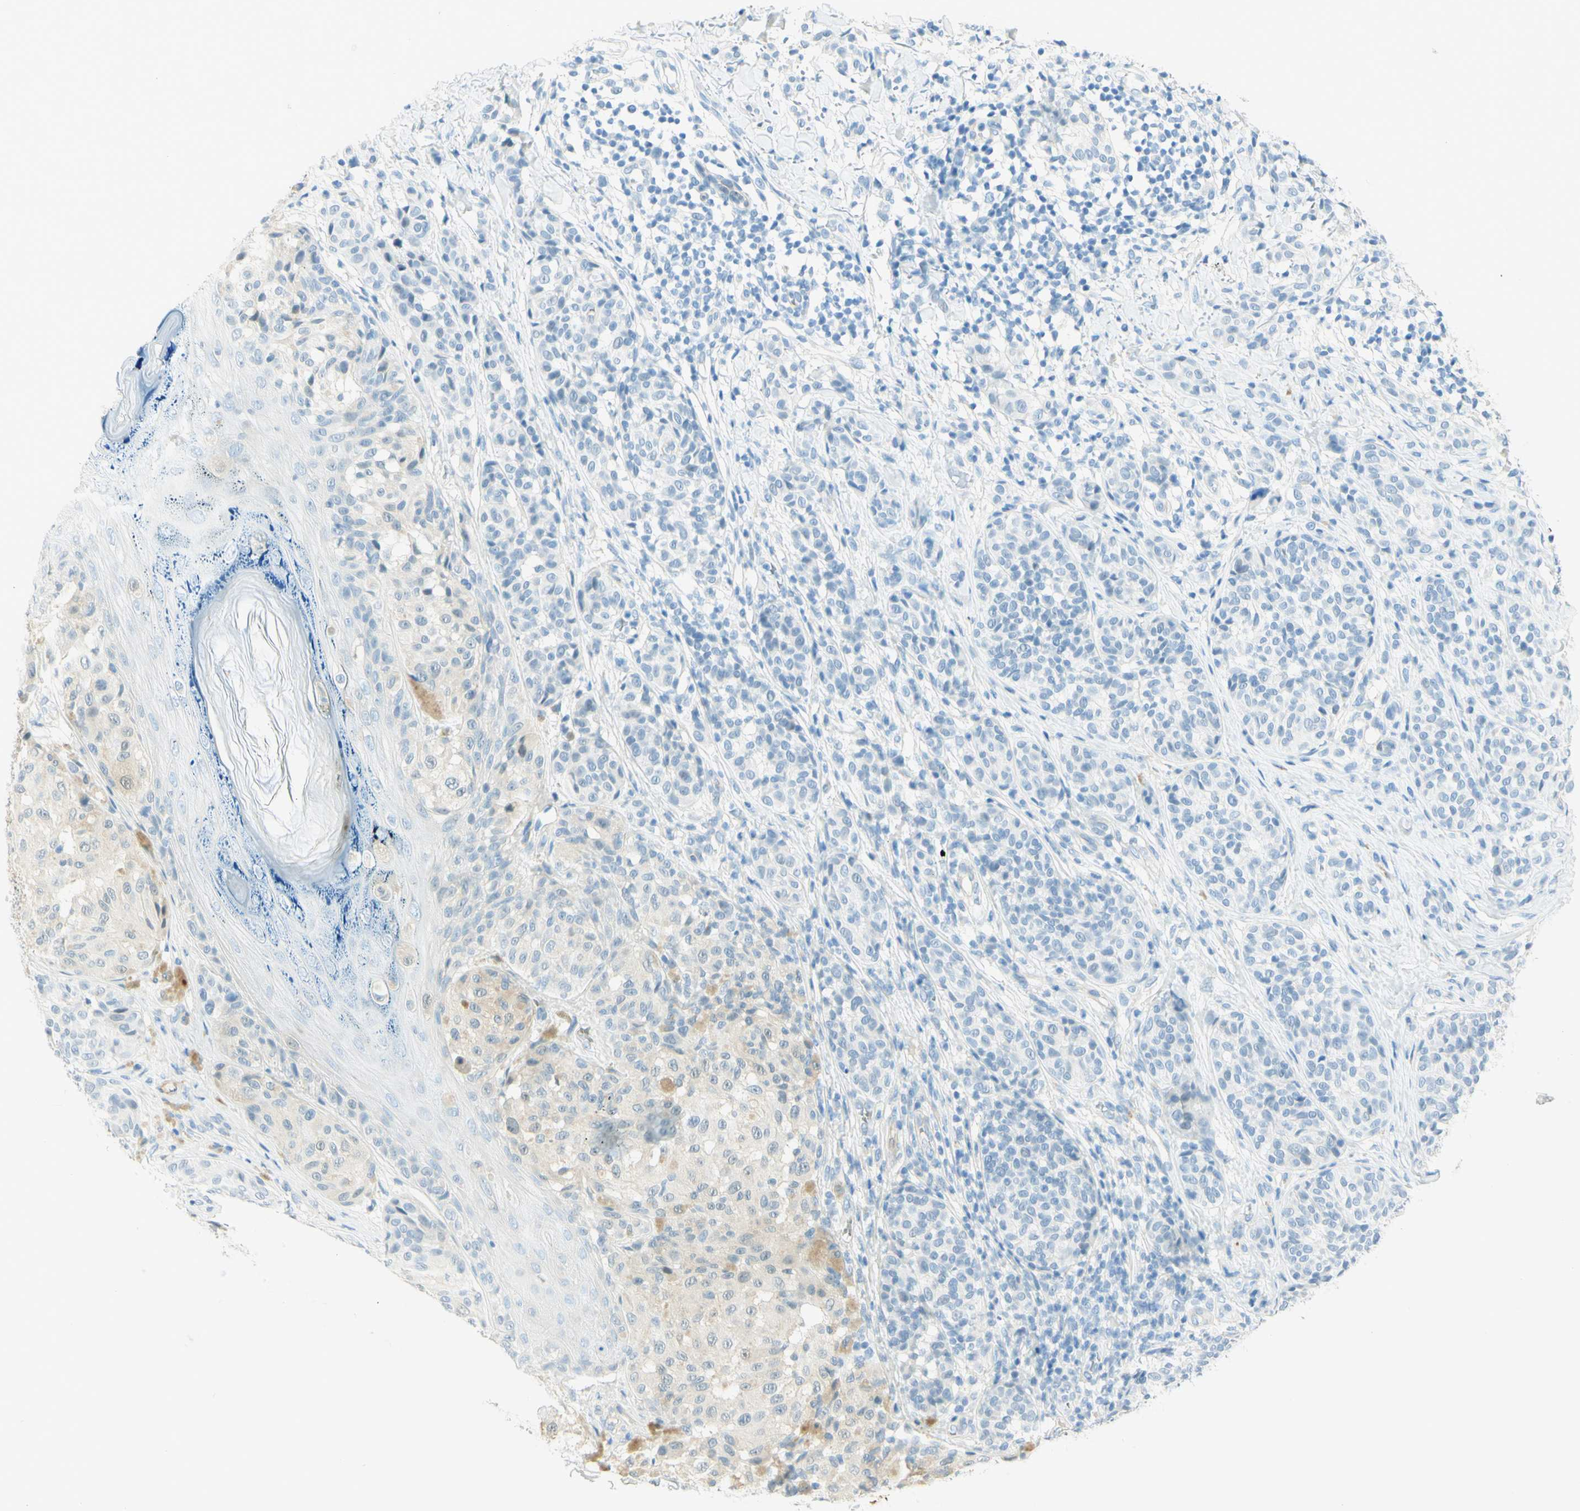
{"staining": {"intensity": "negative", "quantity": "none", "location": "none"}, "tissue": "melanoma", "cell_type": "Tumor cells", "image_type": "cancer", "snomed": [{"axis": "morphology", "description": "Malignant melanoma, NOS"}, {"axis": "topography", "description": "Skin"}], "caption": "Immunohistochemical staining of melanoma exhibits no significant staining in tumor cells.", "gene": "TMEM132D", "patient": {"sex": "female", "age": 46}}